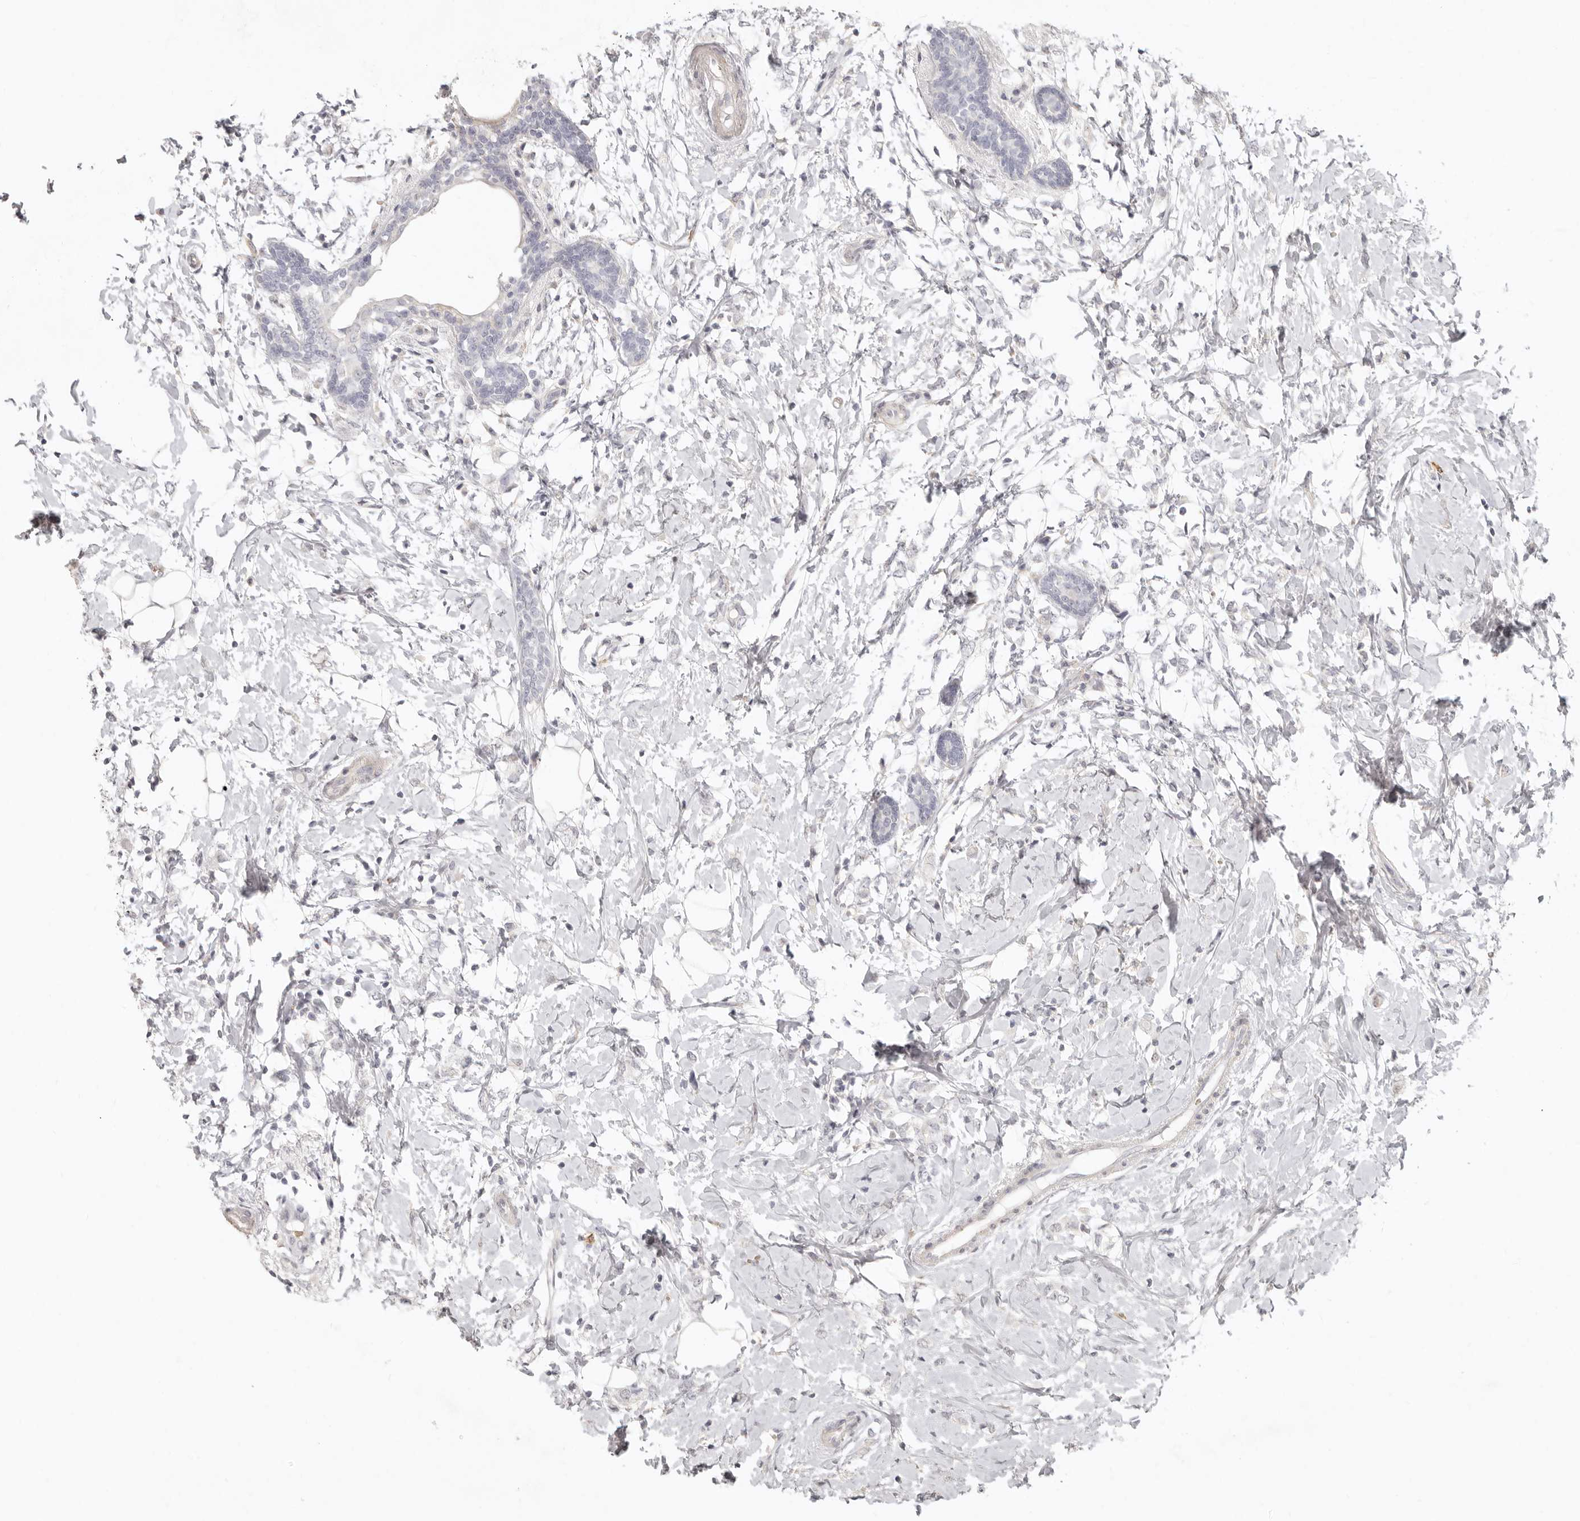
{"staining": {"intensity": "negative", "quantity": "none", "location": "none"}, "tissue": "breast cancer", "cell_type": "Tumor cells", "image_type": "cancer", "snomed": [{"axis": "morphology", "description": "Normal tissue, NOS"}, {"axis": "morphology", "description": "Lobular carcinoma"}, {"axis": "topography", "description": "Breast"}], "caption": "Micrograph shows no significant protein expression in tumor cells of breast lobular carcinoma.", "gene": "NIBAN1", "patient": {"sex": "female", "age": 47}}